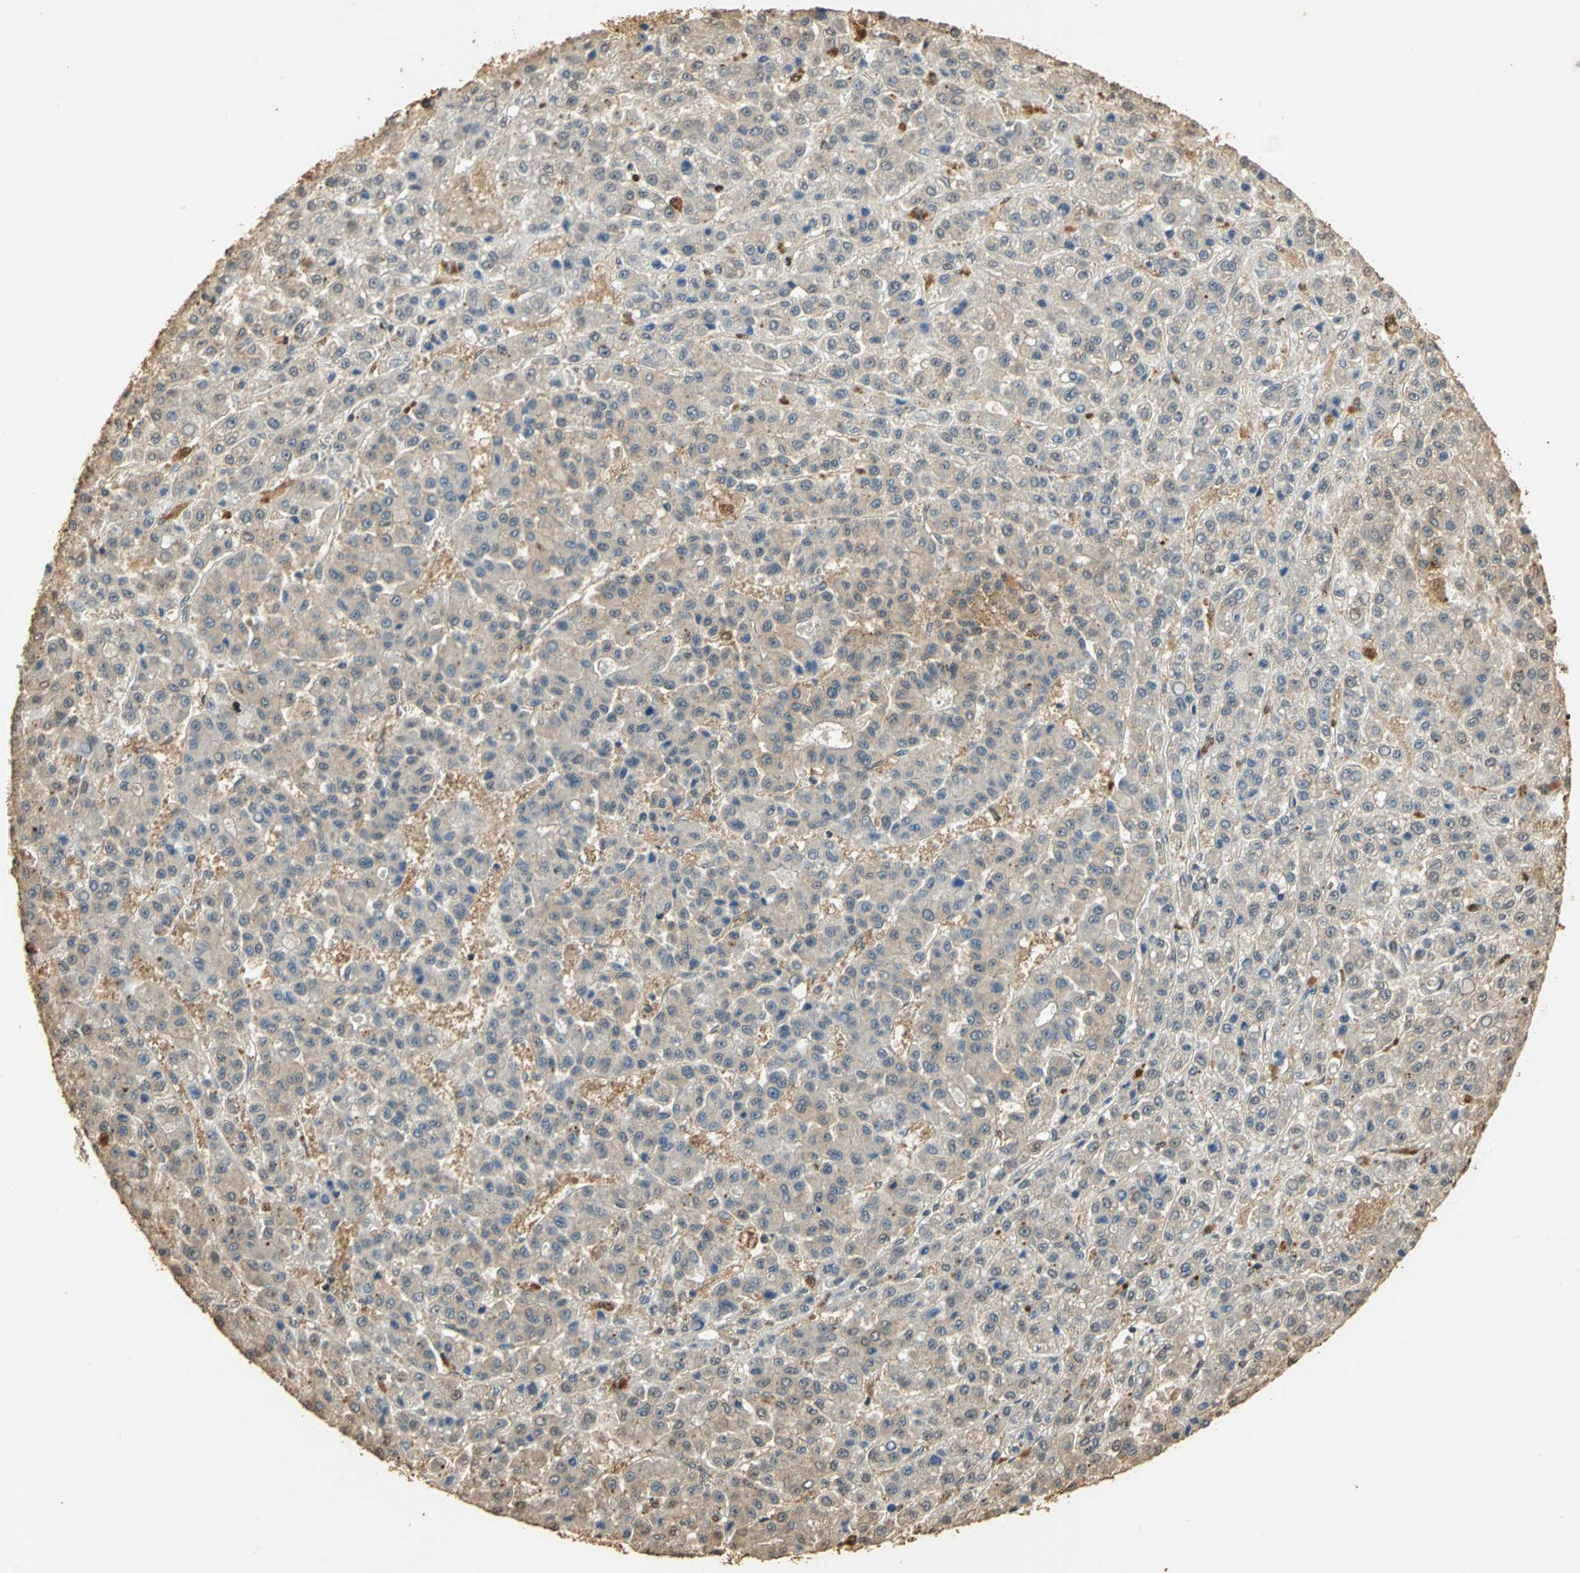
{"staining": {"intensity": "moderate", "quantity": ">75%", "location": "cytoplasmic/membranous"}, "tissue": "liver cancer", "cell_type": "Tumor cells", "image_type": "cancer", "snomed": [{"axis": "morphology", "description": "Carcinoma, Hepatocellular, NOS"}, {"axis": "topography", "description": "Liver"}], "caption": "The immunohistochemical stain shows moderate cytoplasmic/membranous expression in tumor cells of liver hepatocellular carcinoma tissue. Using DAB (3,3'-diaminobenzidine) (brown) and hematoxylin (blue) stains, captured at high magnification using brightfield microscopy.", "gene": "GAPDH", "patient": {"sex": "male", "age": 70}}